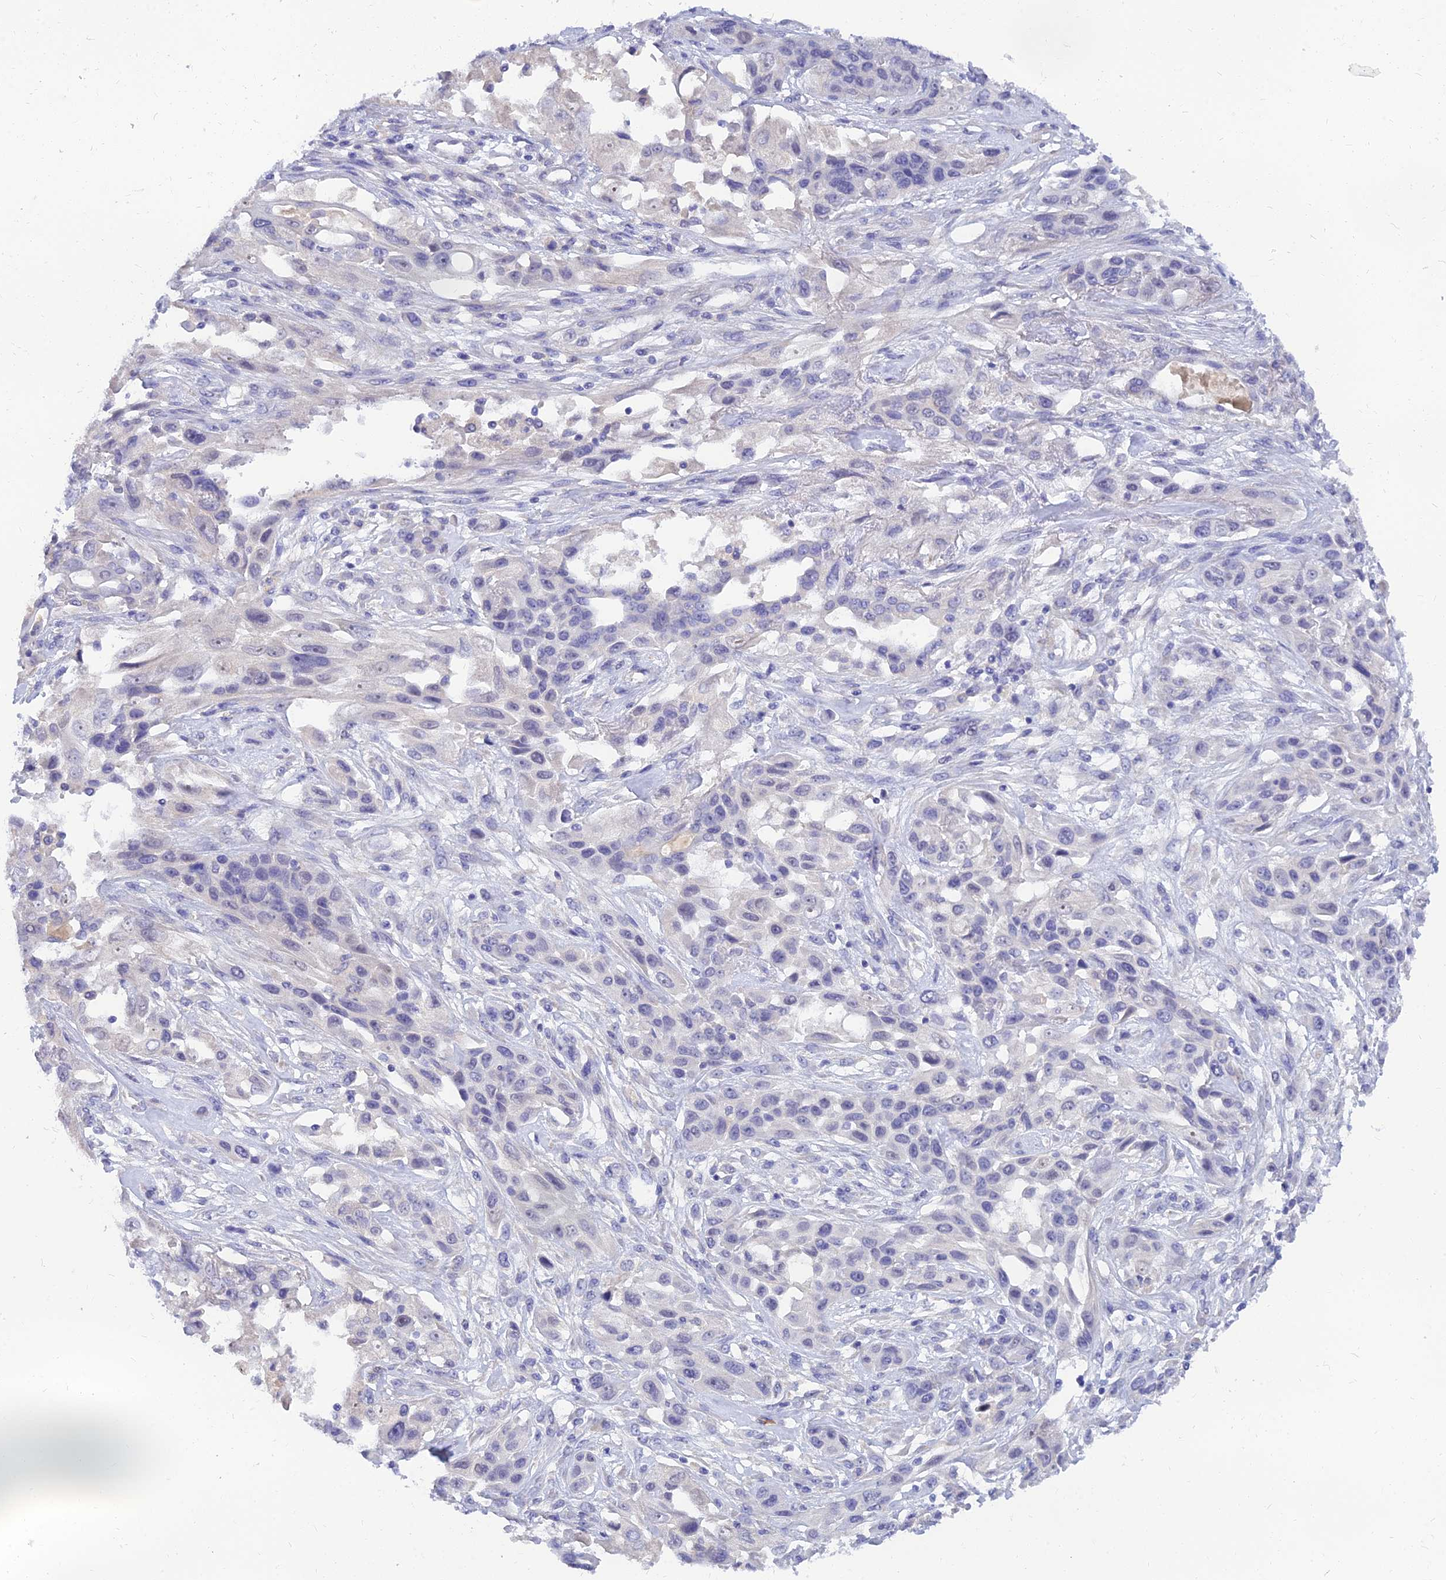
{"staining": {"intensity": "negative", "quantity": "none", "location": "none"}, "tissue": "lung cancer", "cell_type": "Tumor cells", "image_type": "cancer", "snomed": [{"axis": "morphology", "description": "Squamous cell carcinoma, NOS"}, {"axis": "topography", "description": "Lung"}], "caption": "High magnification brightfield microscopy of lung cancer stained with DAB (brown) and counterstained with hematoxylin (blue): tumor cells show no significant staining.", "gene": "TMEM161B", "patient": {"sex": "female", "age": 70}}